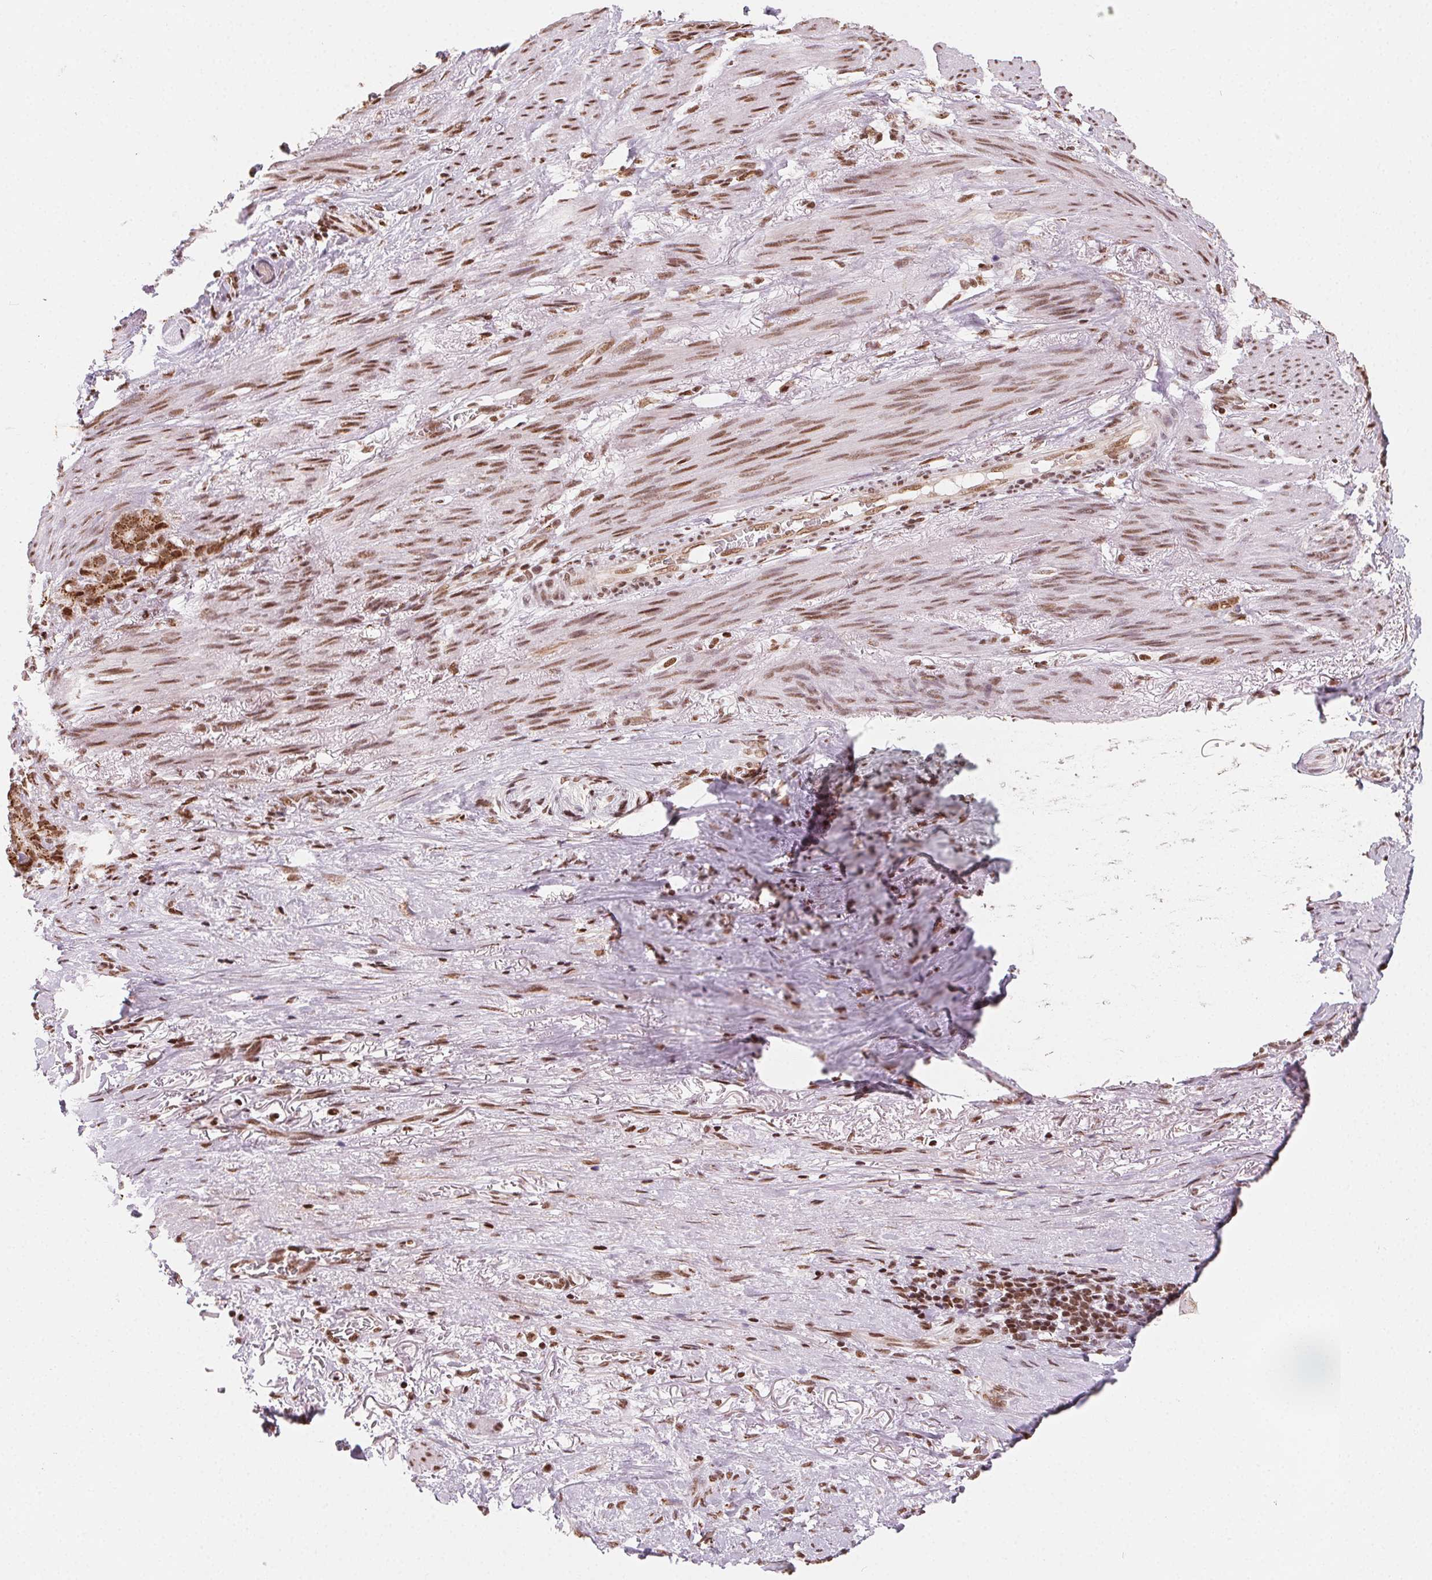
{"staining": {"intensity": "strong", "quantity": ">75%", "location": "cytoplasmic/membranous,nuclear"}, "tissue": "stomach cancer", "cell_type": "Tumor cells", "image_type": "cancer", "snomed": [{"axis": "morphology", "description": "Normal tissue, NOS"}, {"axis": "morphology", "description": "Adenocarcinoma, NOS"}, {"axis": "topography", "description": "Esophagus"}, {"axis": "topography", "description": "Stomach, upper"}], "caption": "Stomach adenocarcinoma was stained to show a protein in brown. There is high levels of strong cytoplasmic/membranous and nuclear expression in approximately >75% of tumor cells.", "gene": "TOPORS", "patient": {"sex": "male", "age": 62}}